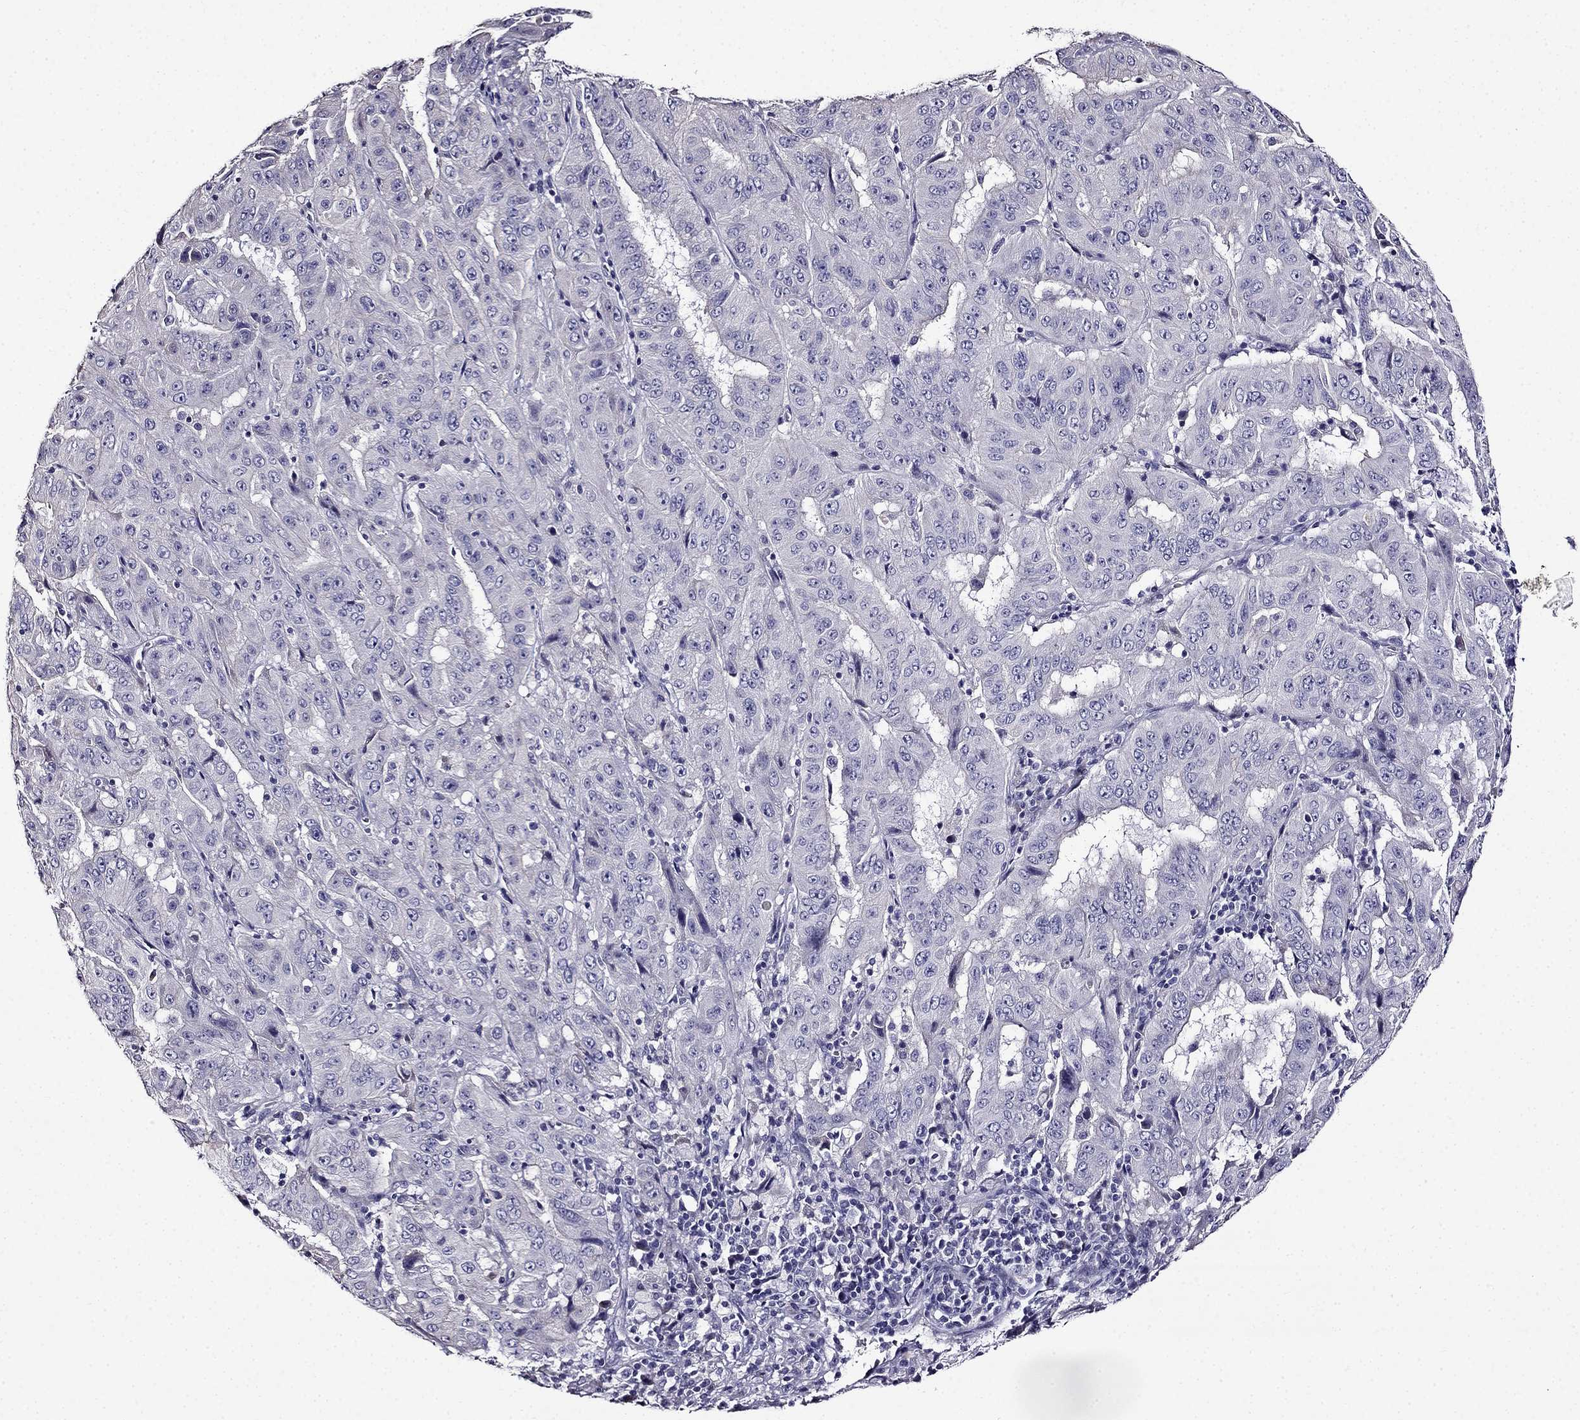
{"staining": {"intensity": "negative", "quantity": "none", "location": "none"}, "tissue": "pancreatic cancer", "cell_type": "Tumor cells", "image_type": "cancer", "snomed": [{"axis": "morphology", "description": "Adenocarcinoma, NOS"}, {"axis": "topography", "description": "Pancreas"}], "caption": "This is an immunohistochemistry (IHC) photomicrograph of adenocarcinoma (pancreatic). There is no expression in tumor cells.", "gene": "TMEM266", "patient": {"sex": "male", "age": 63}}